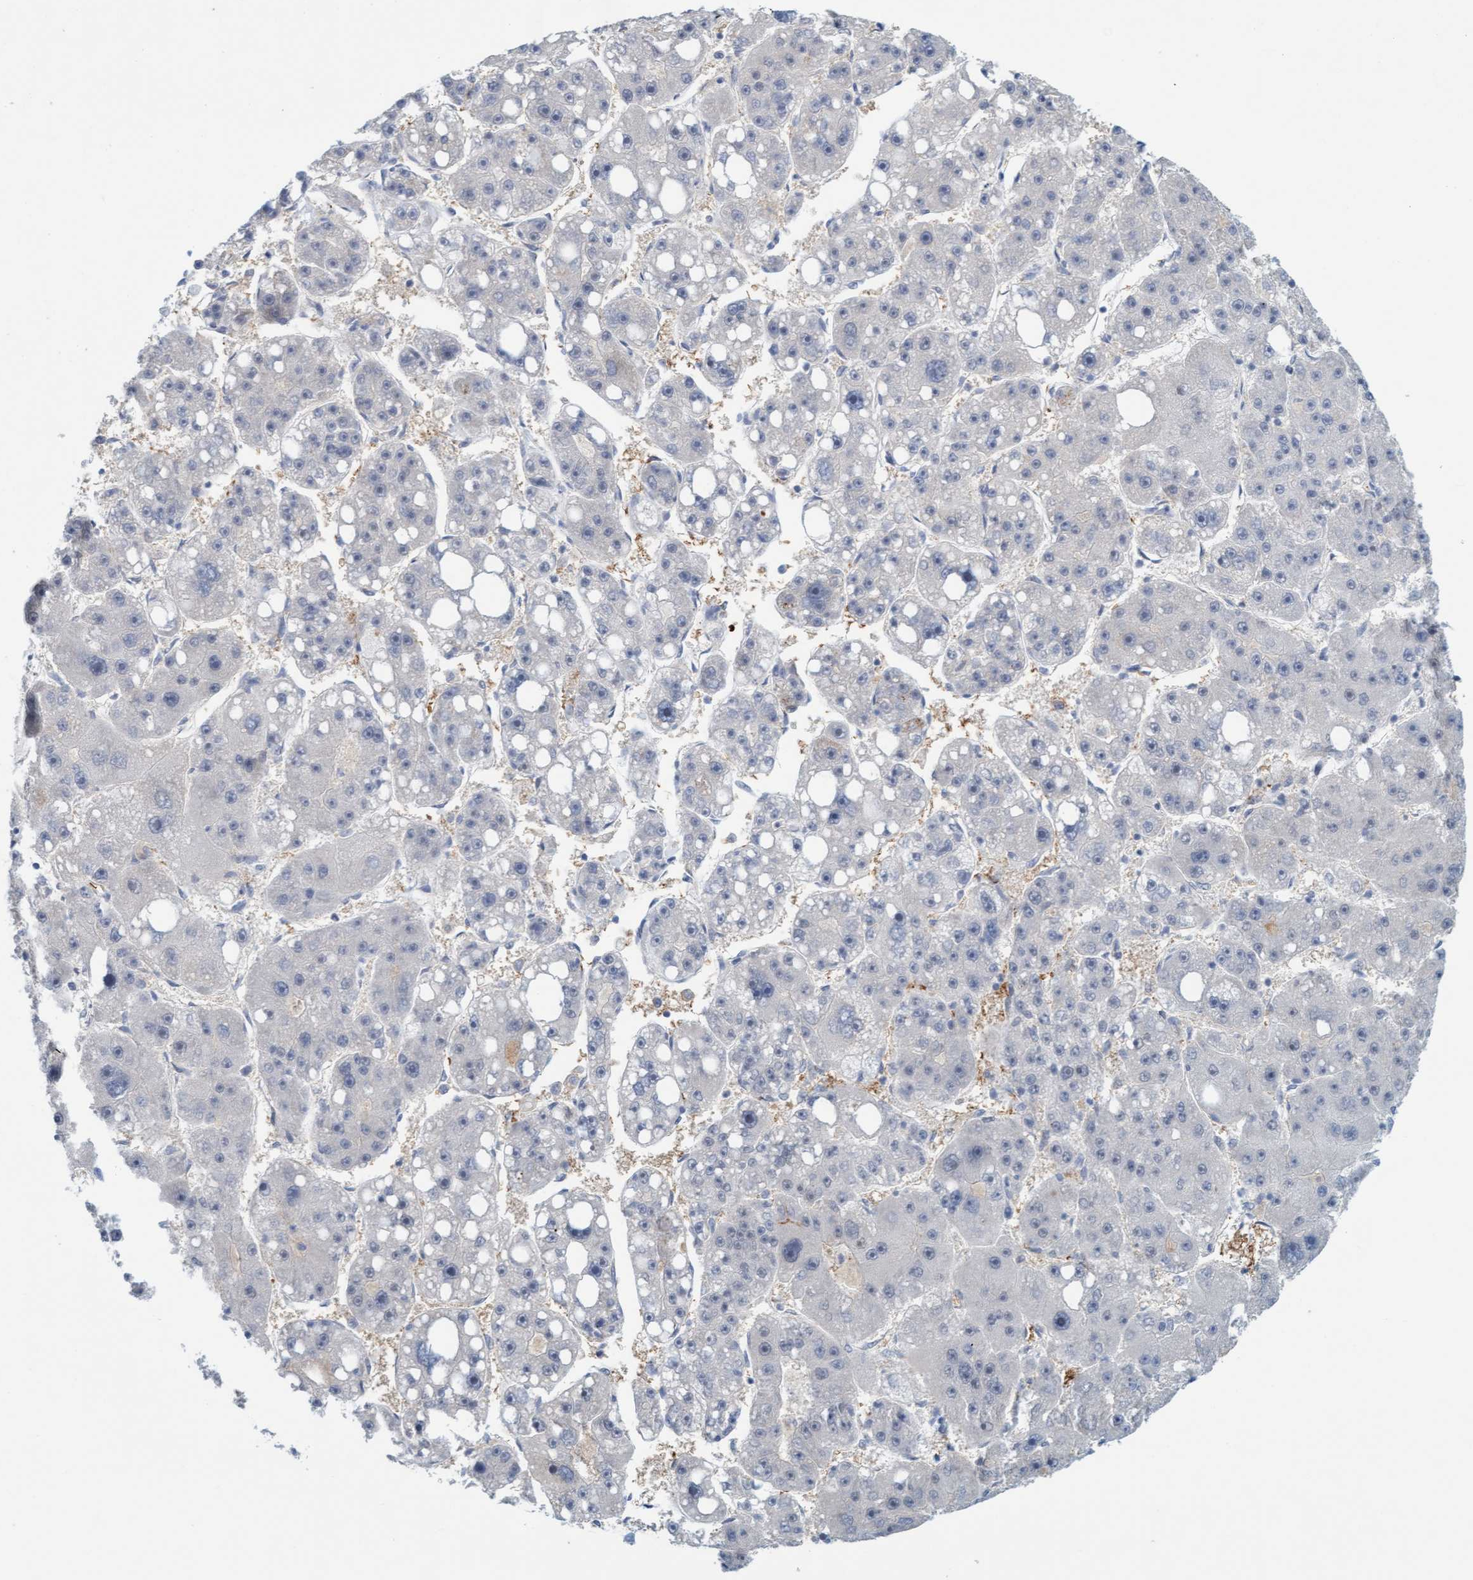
{"staining": {"intensity": "negative", "quantity": "none", "location": "none"}, "tissue": "liver cancer", "cell_type": "Tumor cells", "image_type": "cancer", "snomed": [{"axis": "morphology", "description": "Carcinoma, Hepatocellular, NOS"}, {"axis": "topography", "description": "Liver"}], "caption": "Tumor cells are negative for brown protein staining in hepatocellular carcinoma (liver). (Immunohistochemistry (ihc), brightfield microscopy, high magnification).", "gene": "EIF4EBP1", "patient": {"sex": "female", "age": 61}}